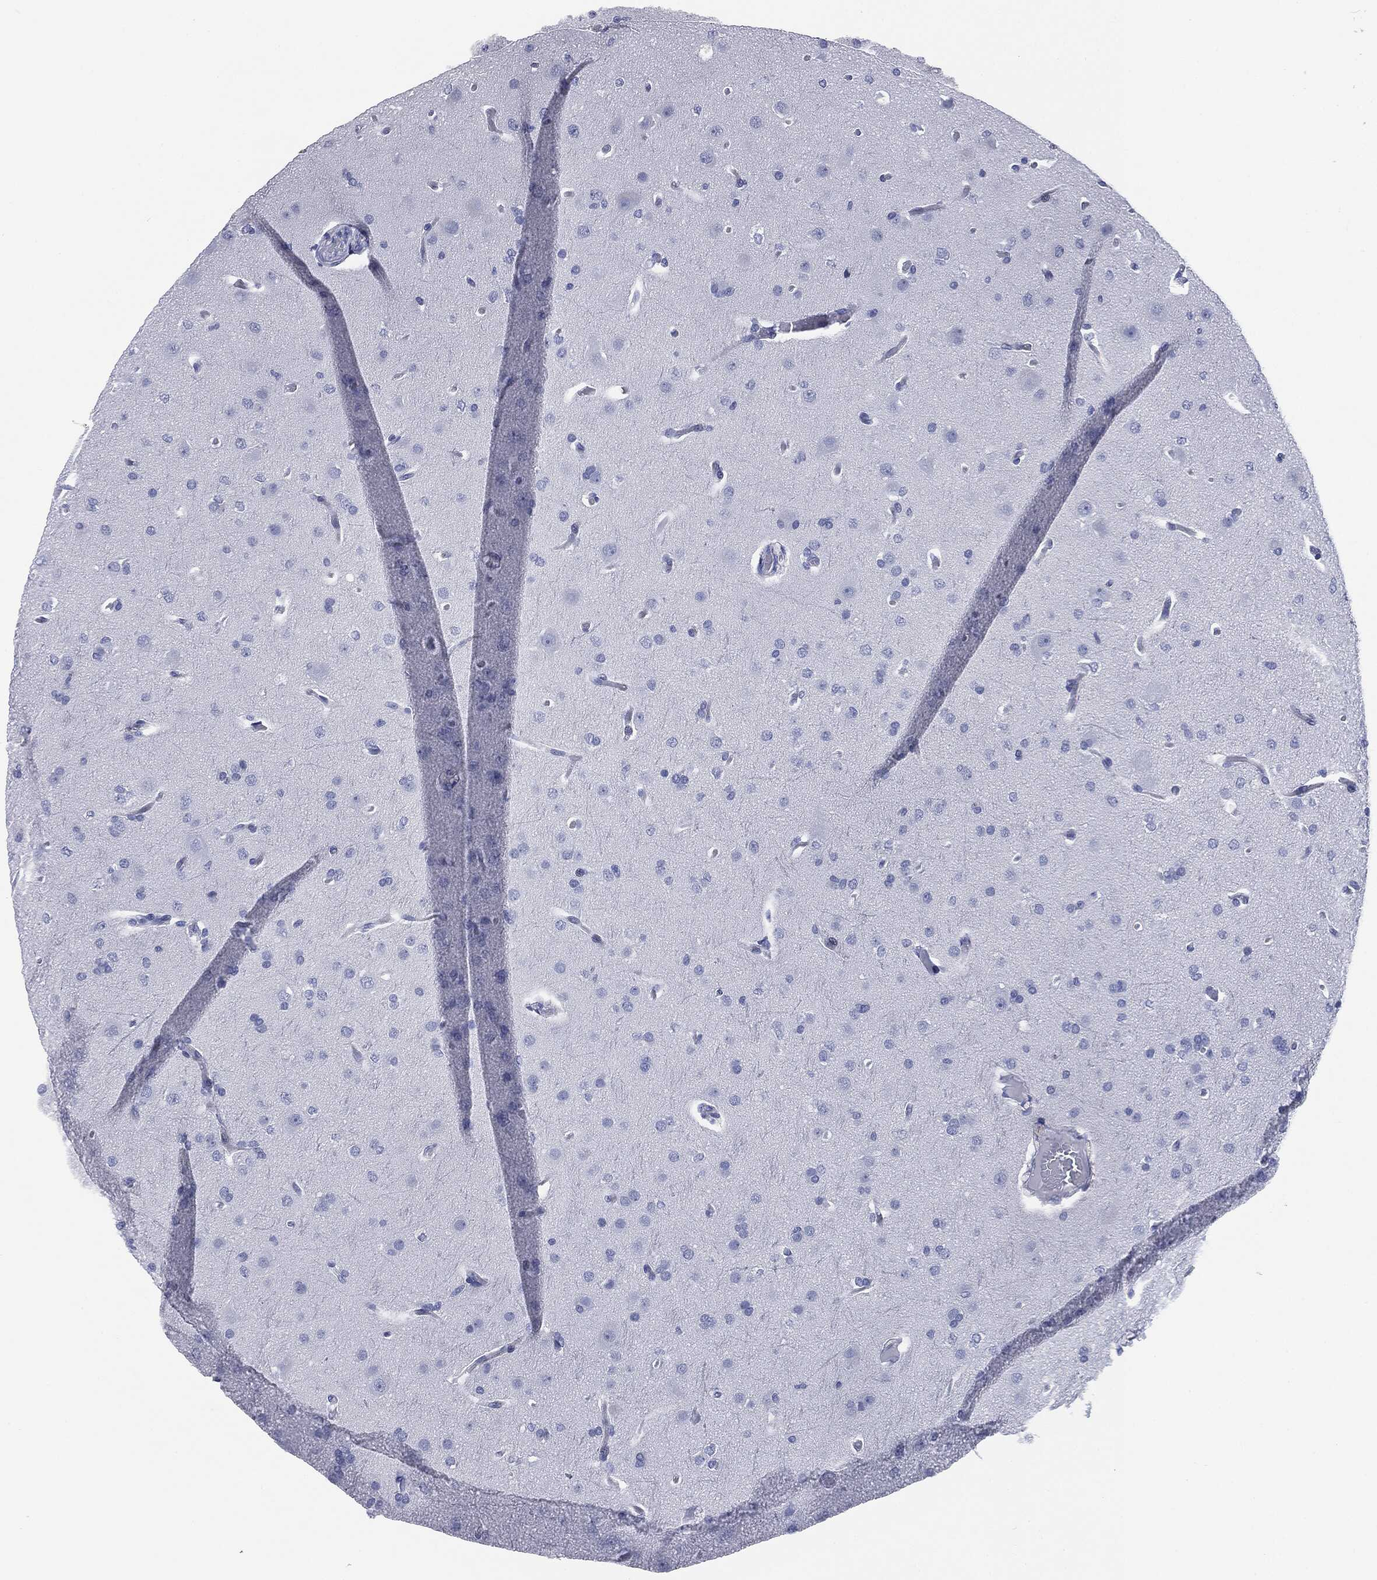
{"staining": {"intensity": "negative", "quantity": "none", "location": "none"}, "tissue": "glioma", "cell_type": "Tumor cells", "image_type": "cancer", "snomed": [{"axis": "morphology", "description": "Glioma, malignant, Low grade"}, {"axis": "topography", "description": "Brain"}], "caption": "Immunohistochemistry (IHC) image of neoplastic tissue: glioma stained with DAB (3,3'-diaminobenzidine) displays no significant protein expression in tumor cells.", "gene": "ATP2A1", "patient": {"sex": "male", "age": 41}}